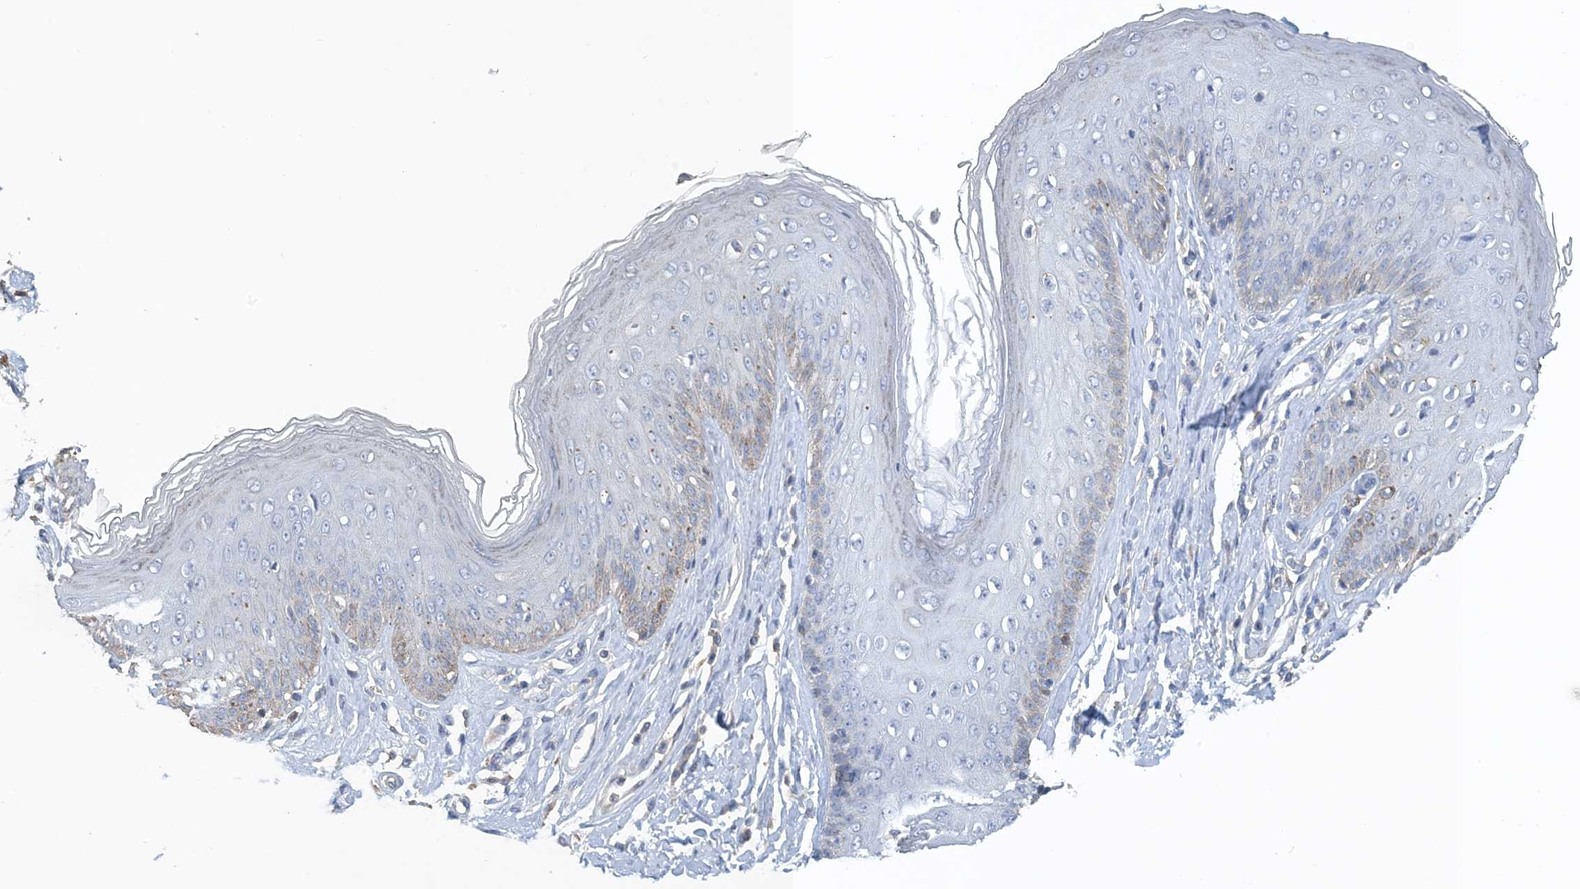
{"staining": {"intensity": "weak", "quantity": "<25%", "location": "cytoplasmic/membranous"}, "tissue": "skin", "cell_type": "Epidermal cells", "image_type": "normal", "snomed": [{"axis": "morphology", "description": "Normal tissue, NOS"}, {"axis": "morphology", "description": "Squamous cell carcinoma, NOS"}, {"axis": "topography", "description": "Vulva"}], "caption": "Immunohistochemistry histopathology image of normal human skin stained for a protein (brown), which displays no expression in epidermal cells.", "gene": "CTRL", "patient": {"sex": "female", "age": 85}}